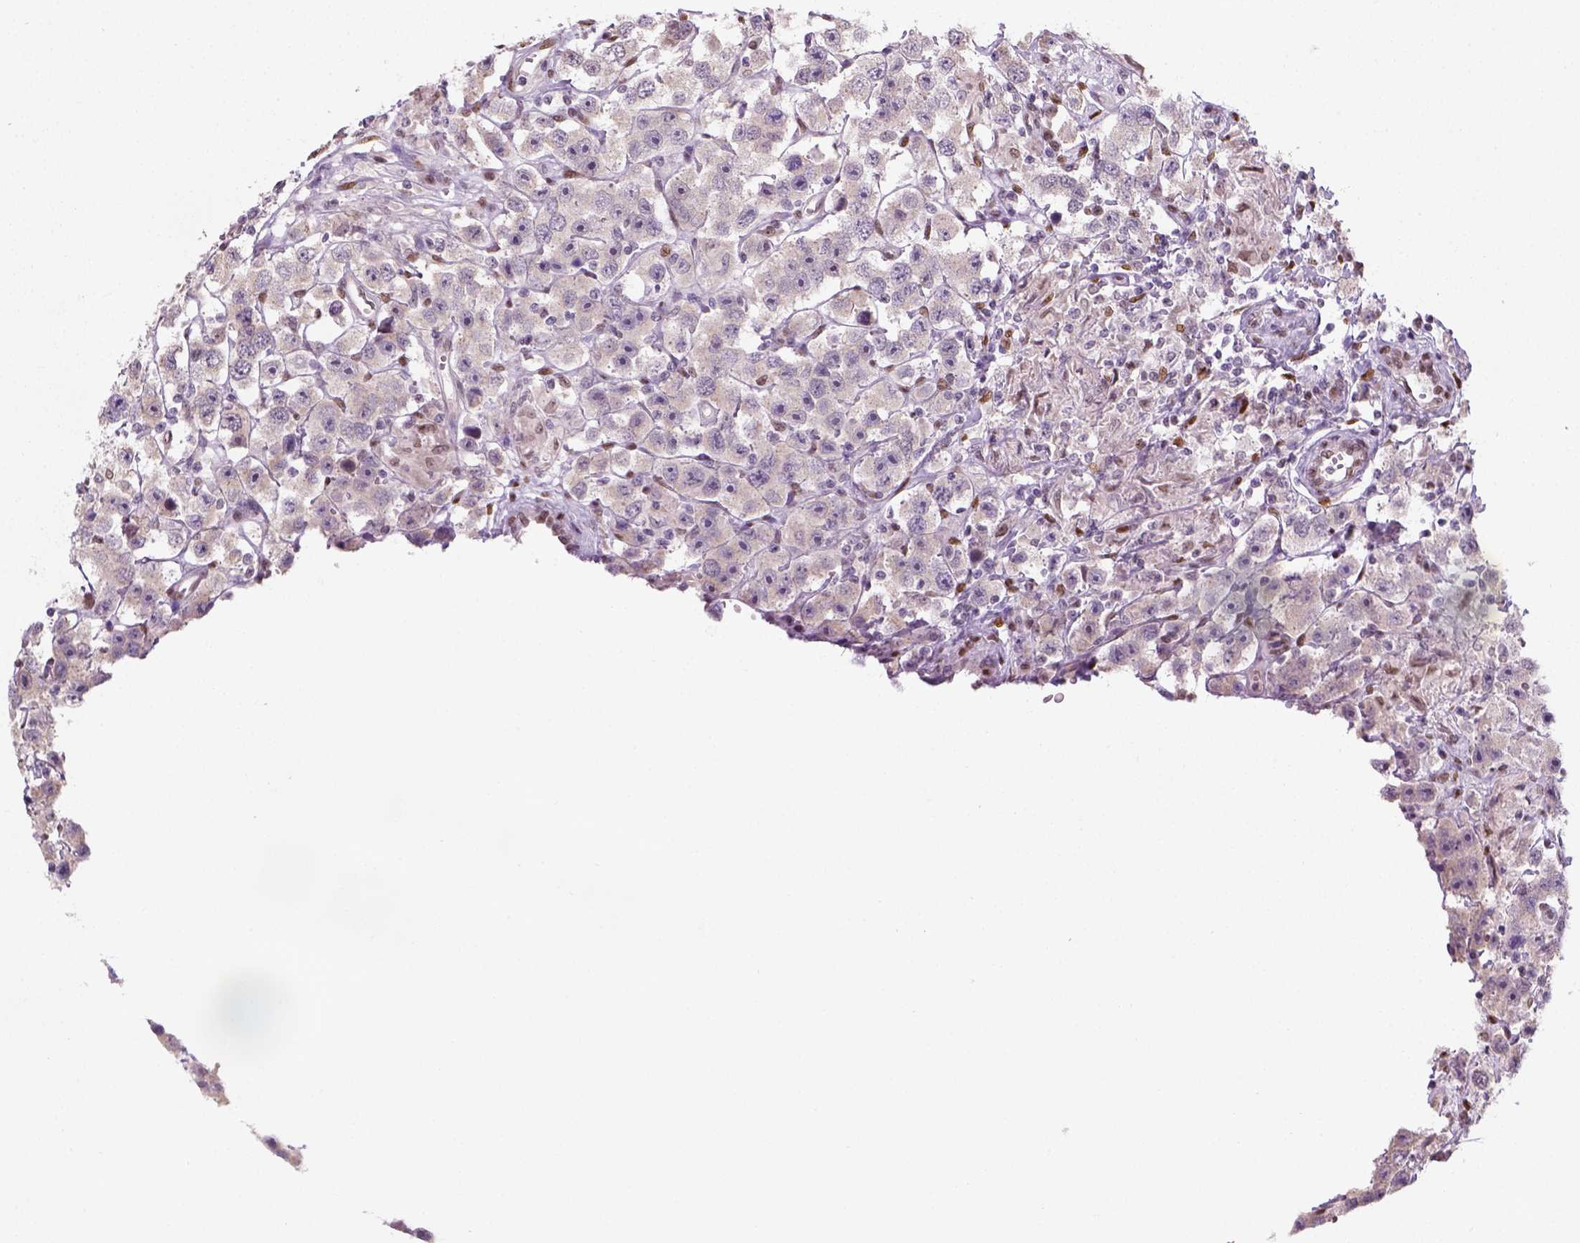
{"staining": {"intensity": "negative", "quantity": "none", "location": "none"}, "tissue": "testis cancer", "cell_type": "Tumor cells", "image_type": "cancer", "snomed": [{"axis": "morphology", "description": "Seminoma, NOS"}, {"axis": "topography", "description": "Testis"}], "caption": "Immunohistochemical staining of testis cancer shows no significant expression in tumor cells.", "gene": "C1orf112", "patient": {"sex": "male", "age": 45}}